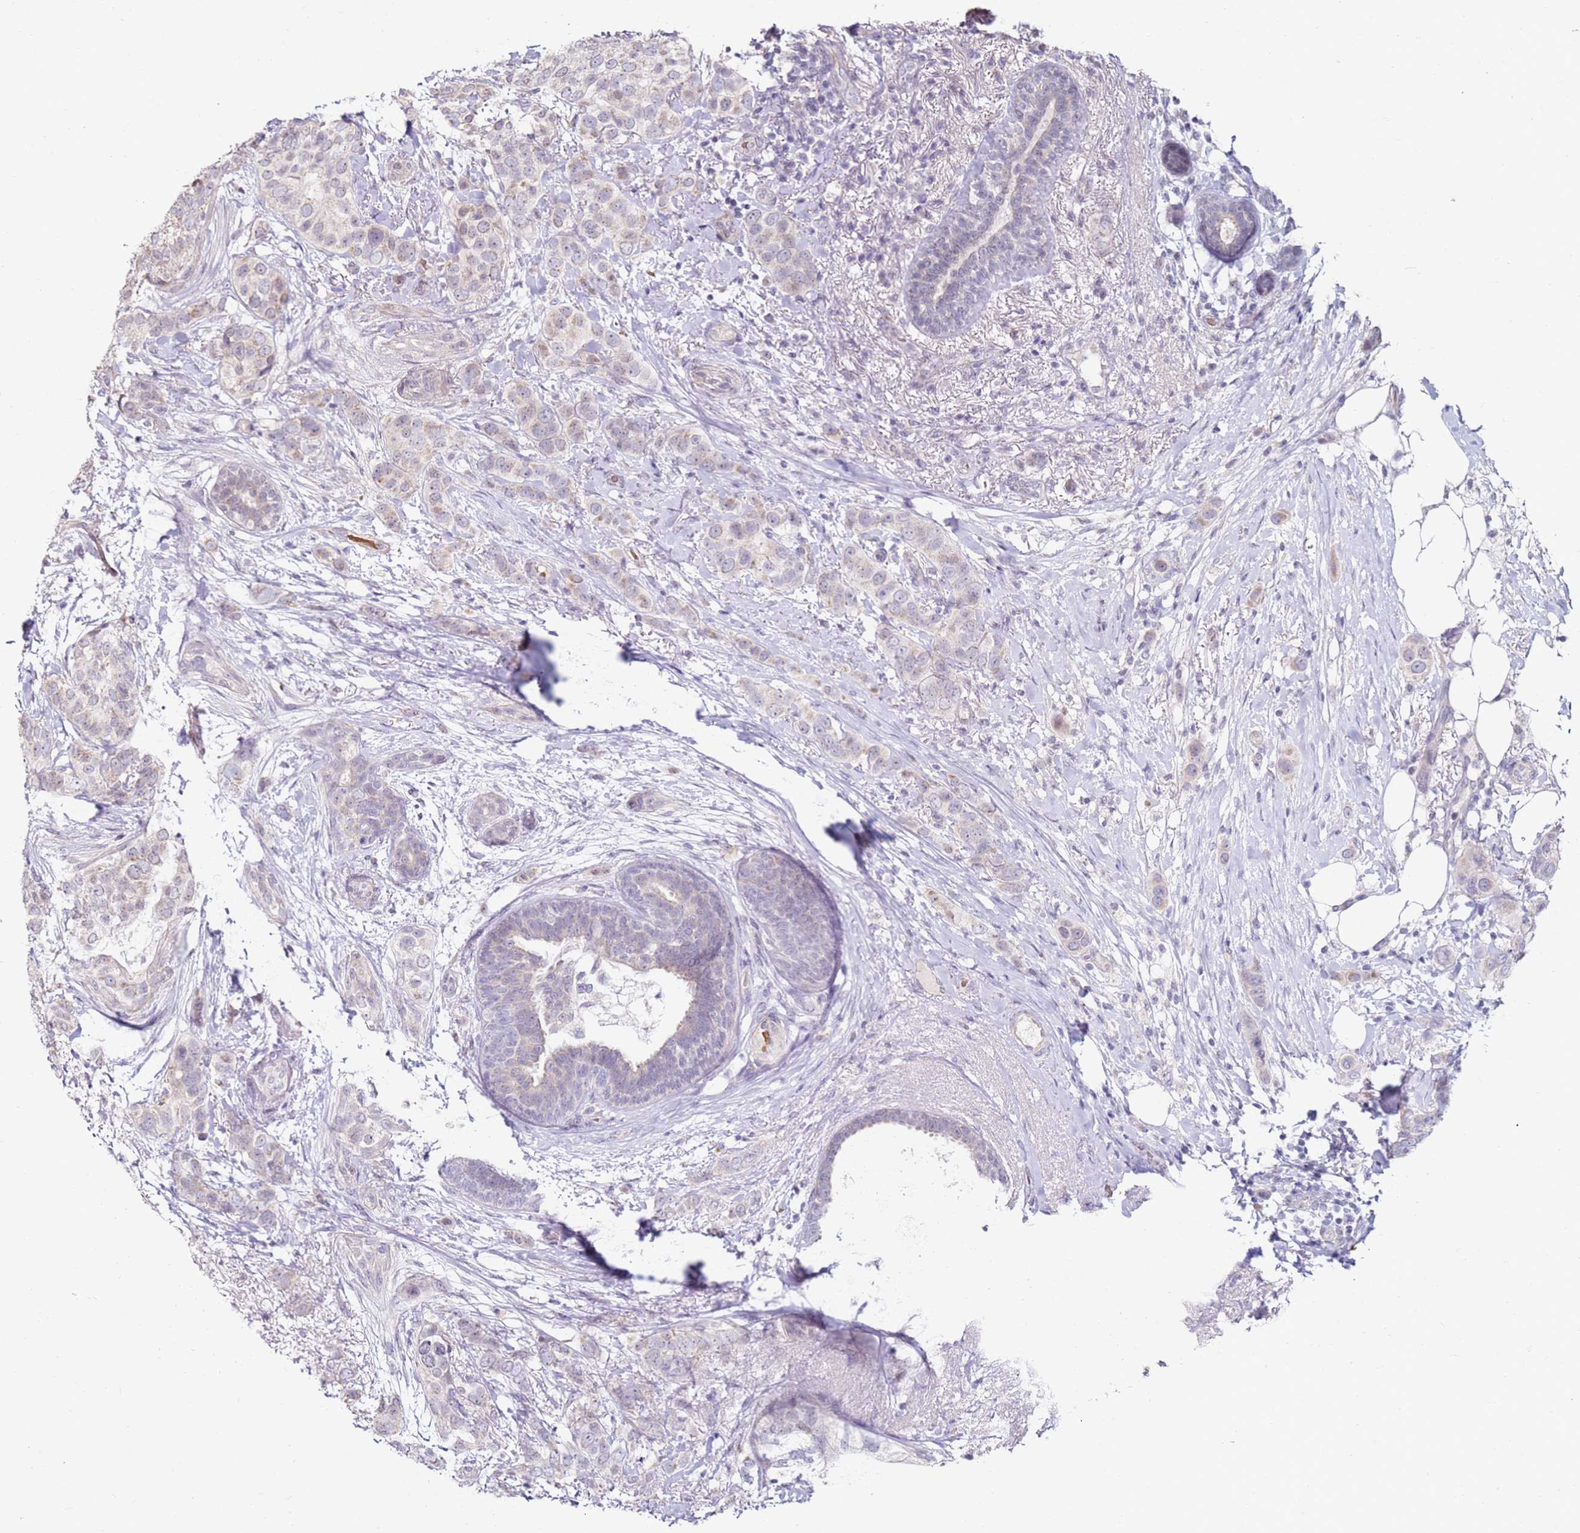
{"staining": {"intensity": "negative", "quantity": "none", "location": "none"}, "tissue": "breast cancer", "cell_type": "Tumor cells", "image_type": "cancer", "snomed": [{"axis": "morphology", "description": "Lobular carcinoma"}, {"axis": "topography", "description": "Breast"}], "caption": "This is an immunohistochemistry image of breast lobular carcinoma. There is no expression in tumor cells.", "gene": "RARS2", "patient": {"sex": "female", "age": 51}}